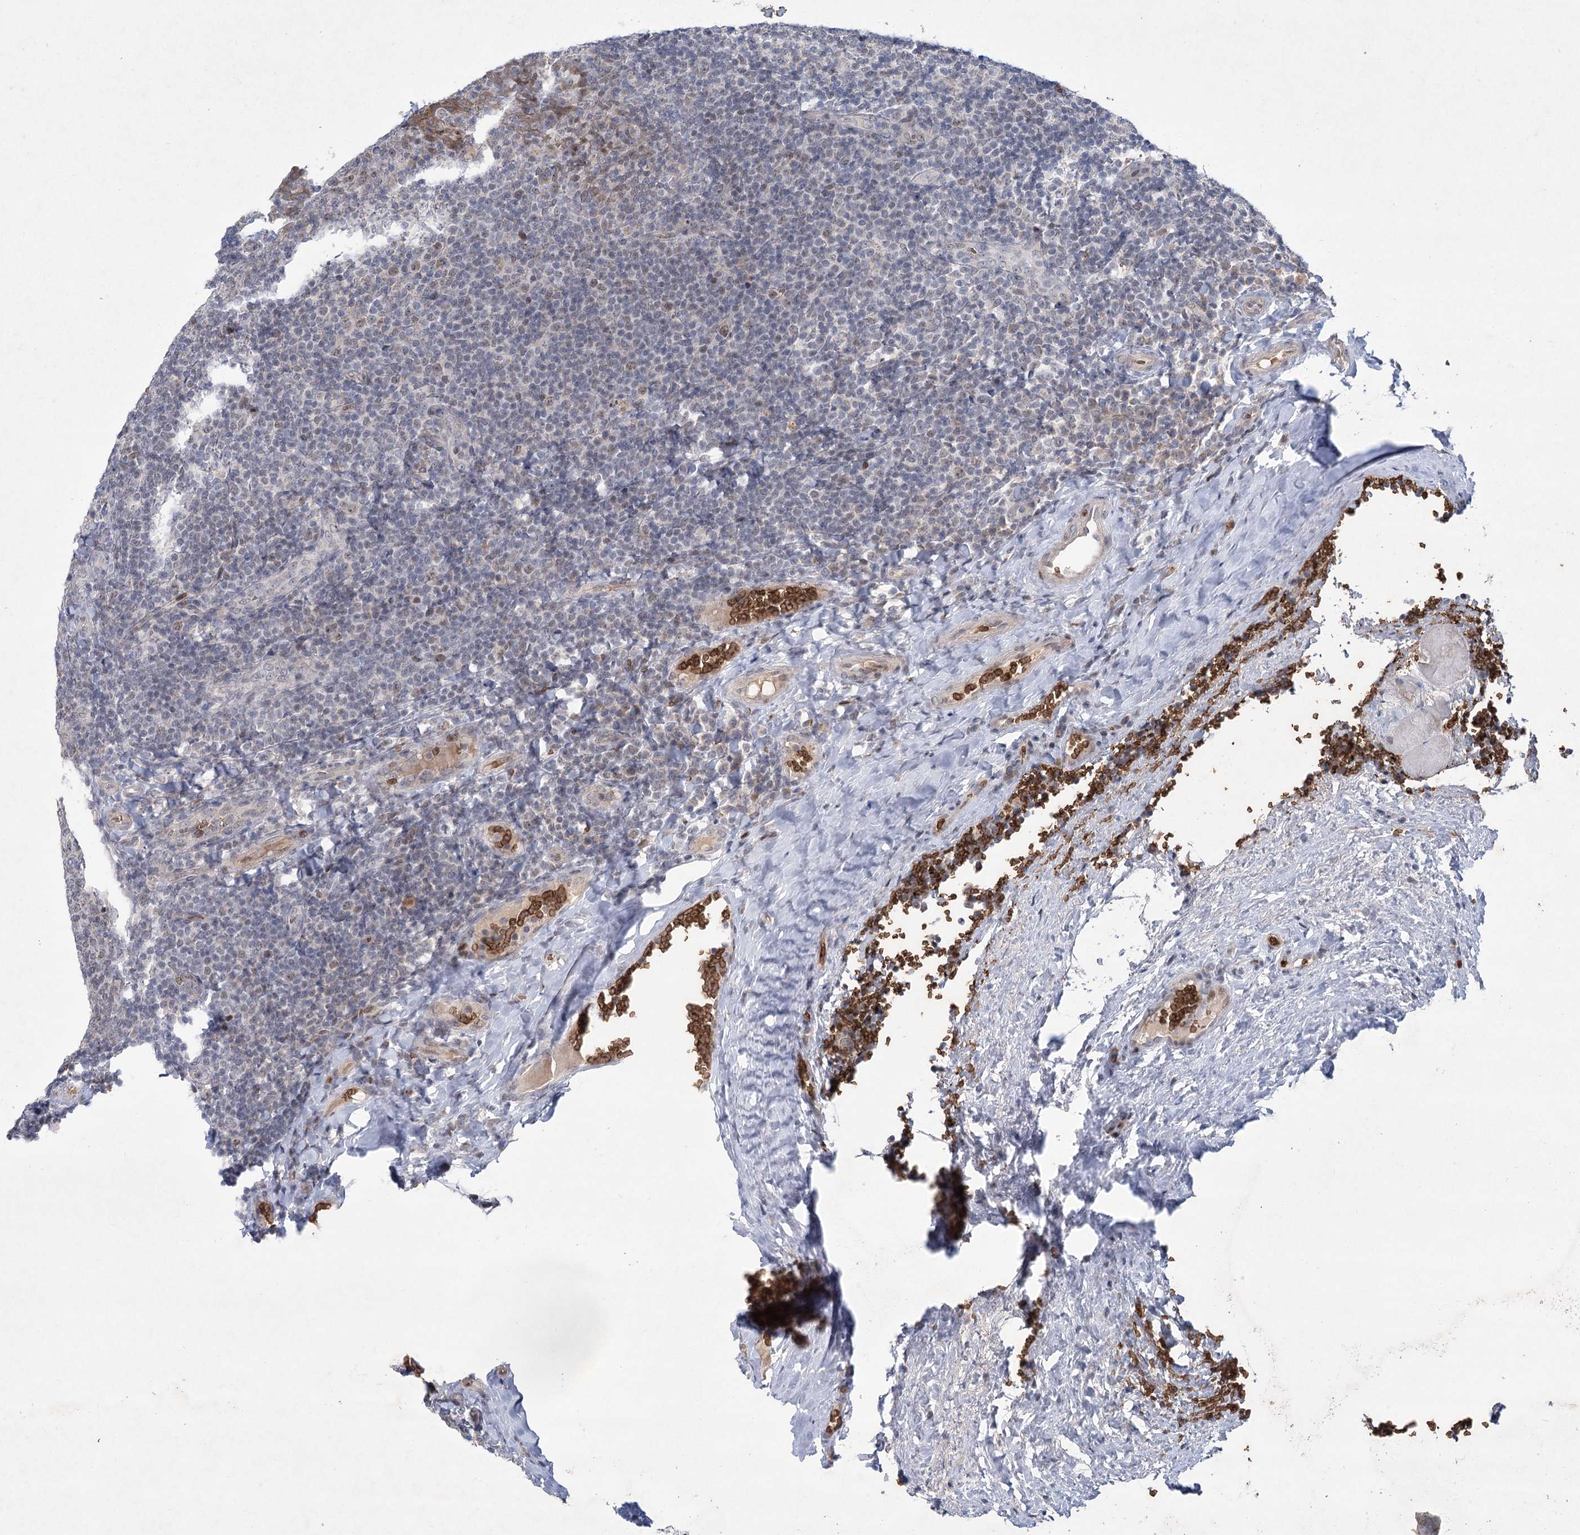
{"staining": {"intensity": "negative", "quantity": "none", "location": "none"}, "tissue": "tonsil", "cell_type": "Germinal center cells", "image_type": "normal", "snomed": [{"axis": "morphology", "description": "Normal tissue, NOS"}, {"axis": "topography", "description": "Tonsil"}], "caption": "Micrograph shows no protein expression in germinal center cells of benign tonsil. (IHC, brightfield microscopy, high magnification).", "gene": "NSMCE4A", "patient": {"sex": "male", "age": 17}}